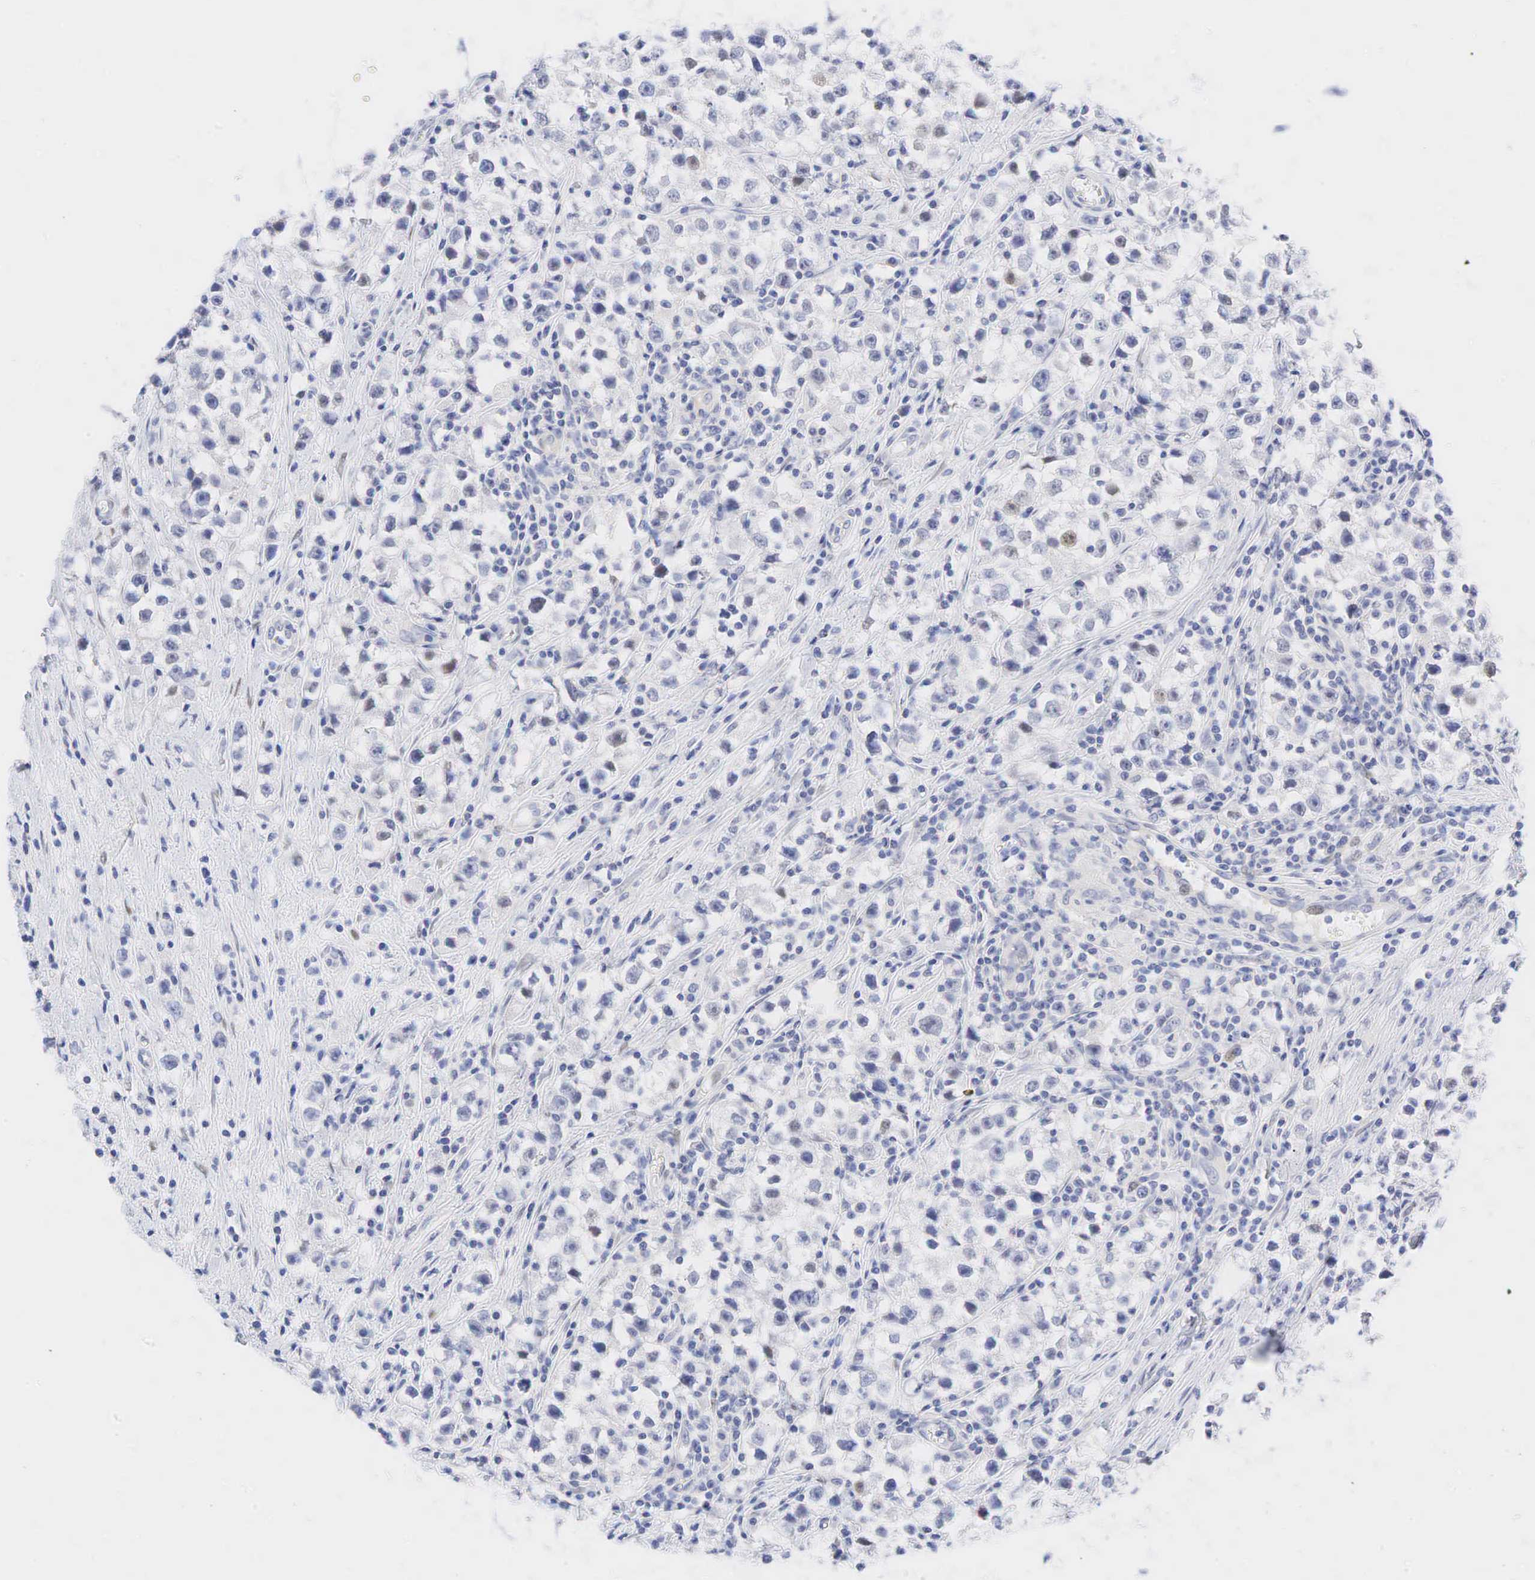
{"staining": {"intensity": "weak", "quantity": "<25%", "location": "nuclear"}, "tissue": "testis cancer", "cell_type": "Tumor cells", "image_type": "cancer", "snomed": [{"axis": "morphology", "description": "Seminoma, NOS"}, {"axis": "topography", "description": "Testis"}], "caption": "Immunohistochemical staining of seminoma (testis) demonstrates no significant expression in tumor cells. (DAB (3,3'-diaminobenzidine) immunohistochemistry, high magnification).", "gene": "AR", "patient": {"sex": "male", "age": 35}}